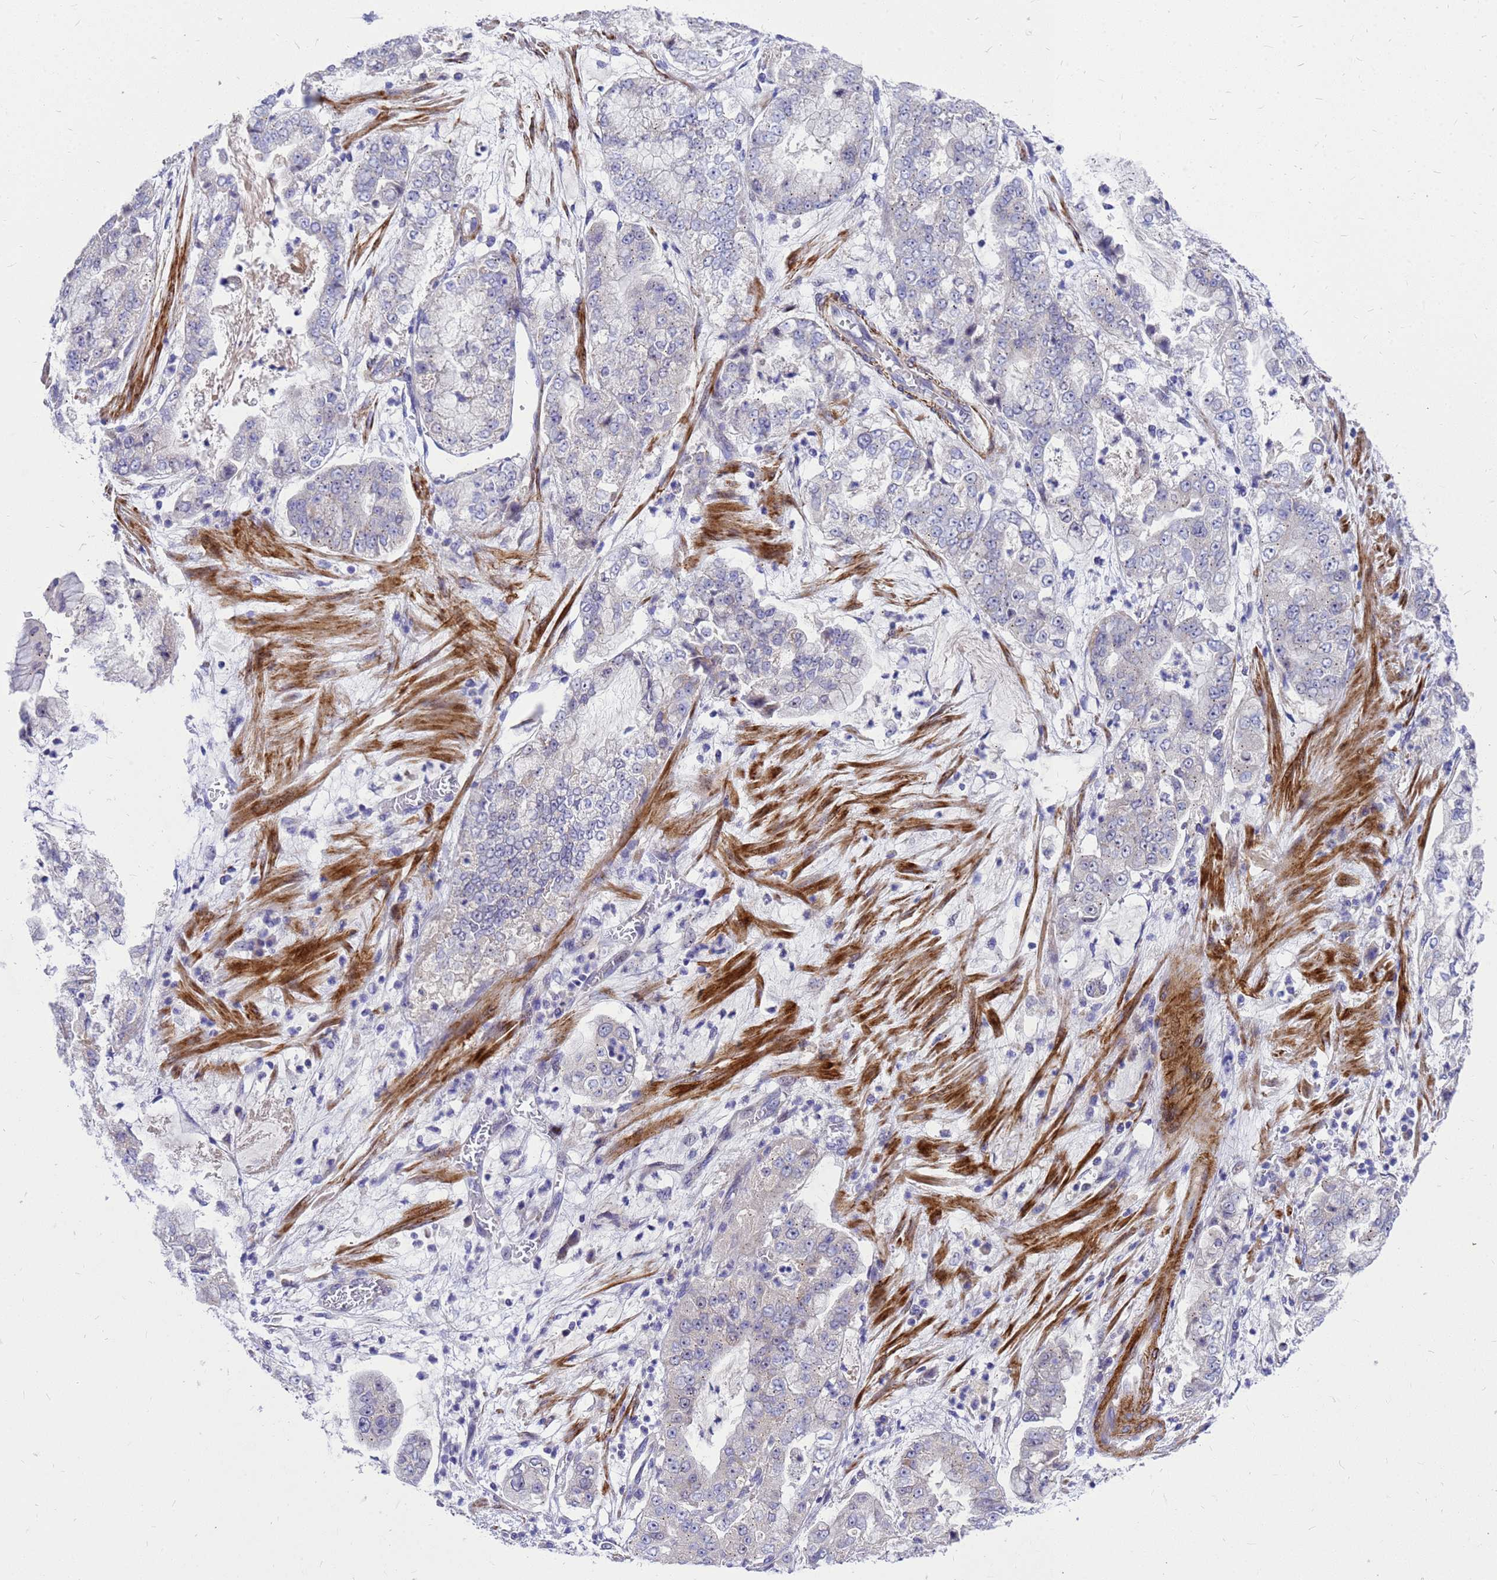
{"staining": {"intensity": "negative", "quantity": "none", "location": "none"}, "tissue": "stomach cancer", "cell_type": "Tumor cells", "image_type": "cancer", "snomed": [{"axis": "morphology", "description": "Adenocarcinoma, NOS"}, {"axis": "topography", "description": "Stomach"}], "caption": "High power microscopy image of an IHC micrograph of stomach adenocarcinoma, revealing no significant staining in tumor cells. Brightfield microscopy of IHC stained with DAB (3,3'-diaminobenzidine) (brown) and hematoxylin (blue), captured at high magnification.", "gene": "POP7", "patient": {"sex": "male", "age": 76}}